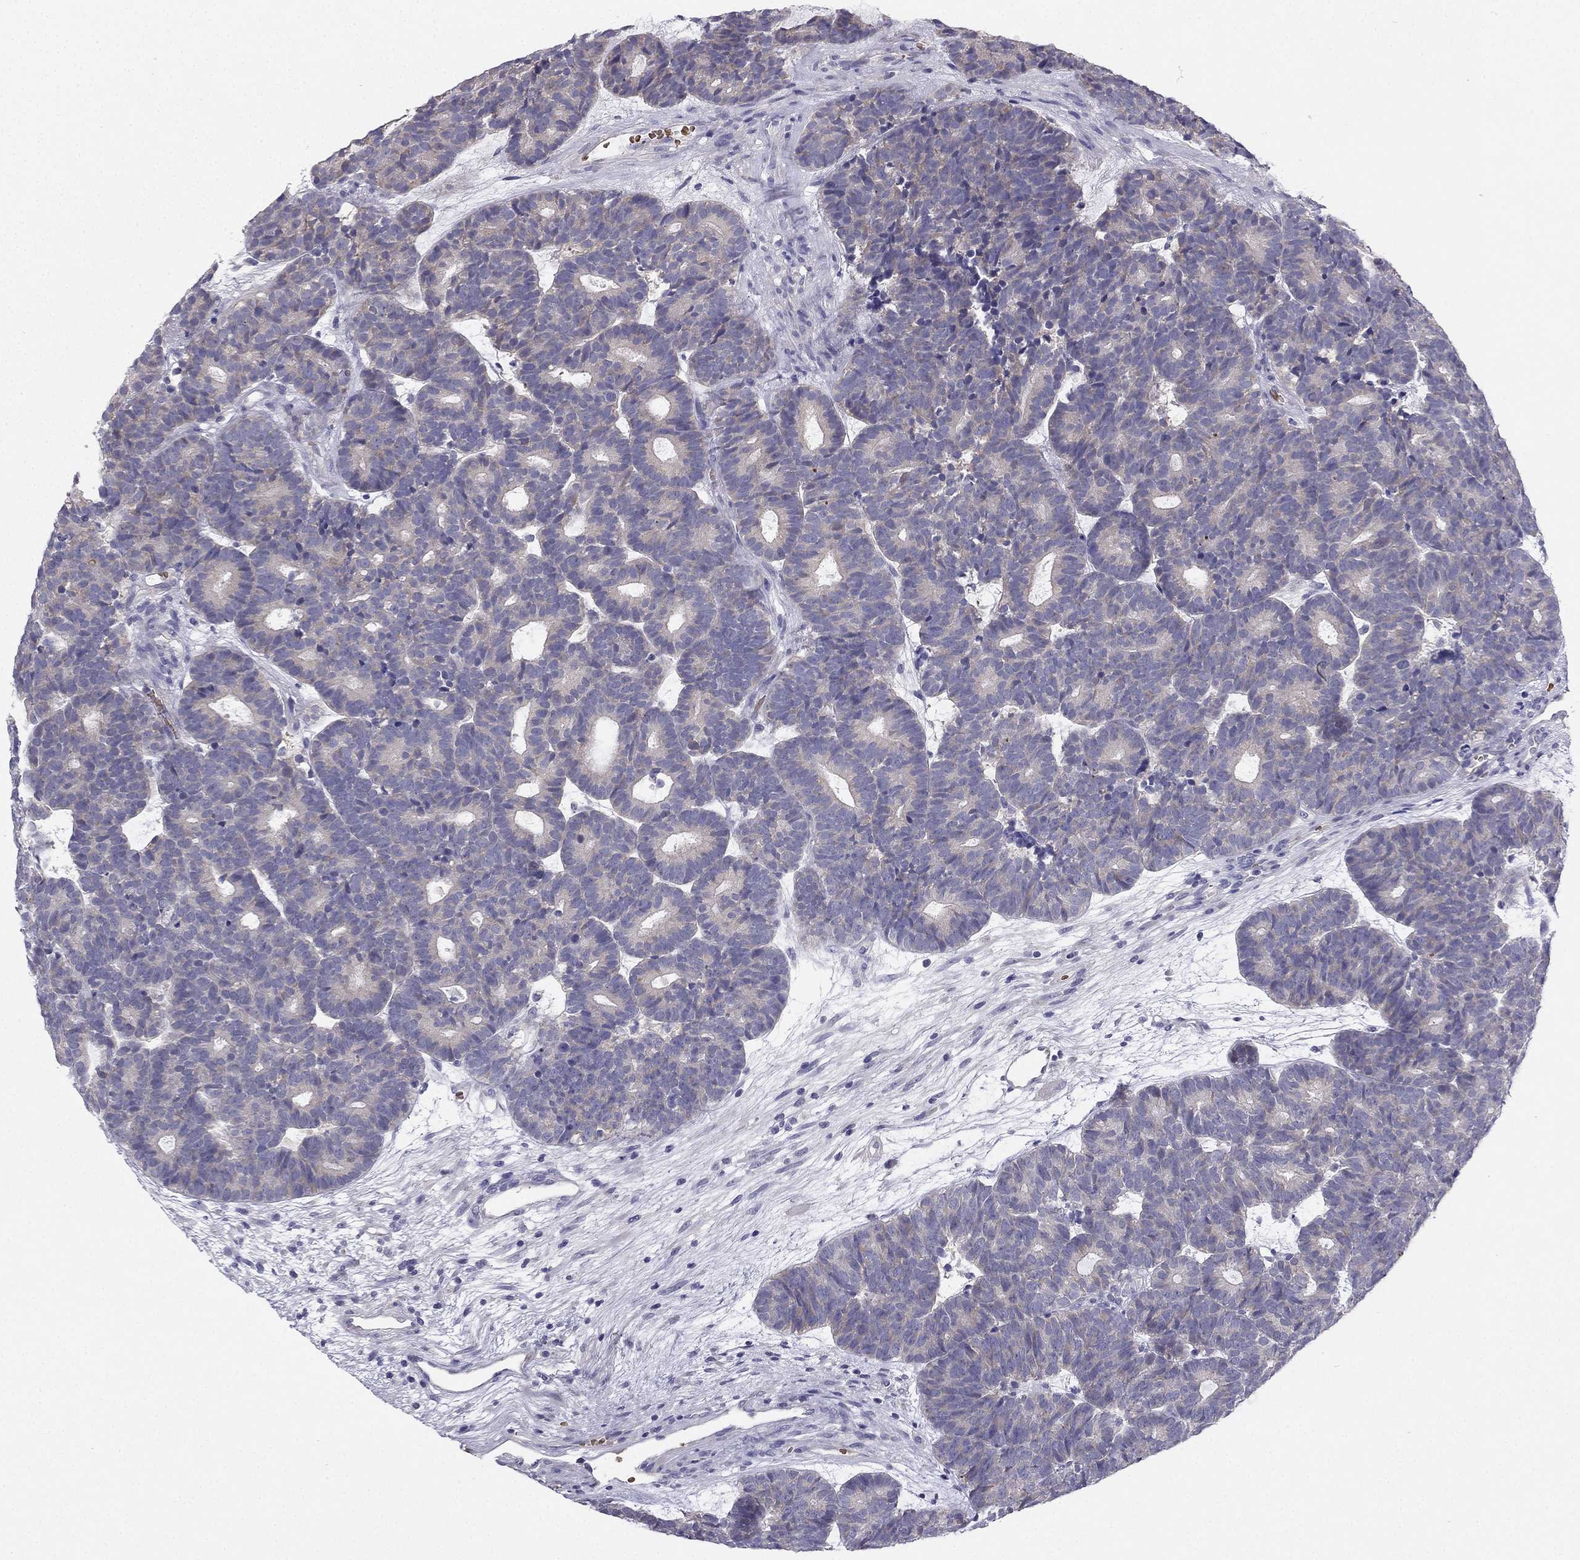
{"staining": {"intensity": "negative", "quantity": "none", "location": "none"}, "tissue": "head and neck cancer", "cell_type": "Tumor cells", "image_type": "cancer", "snomed": [{"axis": "morphology", "description": "Adenocarcinoma, NOS"}, {"axis": "topography", "description": "Head-Neck"}], "caption": "This micrograph is of head and neck cancer stained with IHC to label a protein in brown with the nuclei are counter-stained blue. There is no expression in tumor cells.", "gene": "RSPH14", "patient": {"sex": "female", "age": 81}}